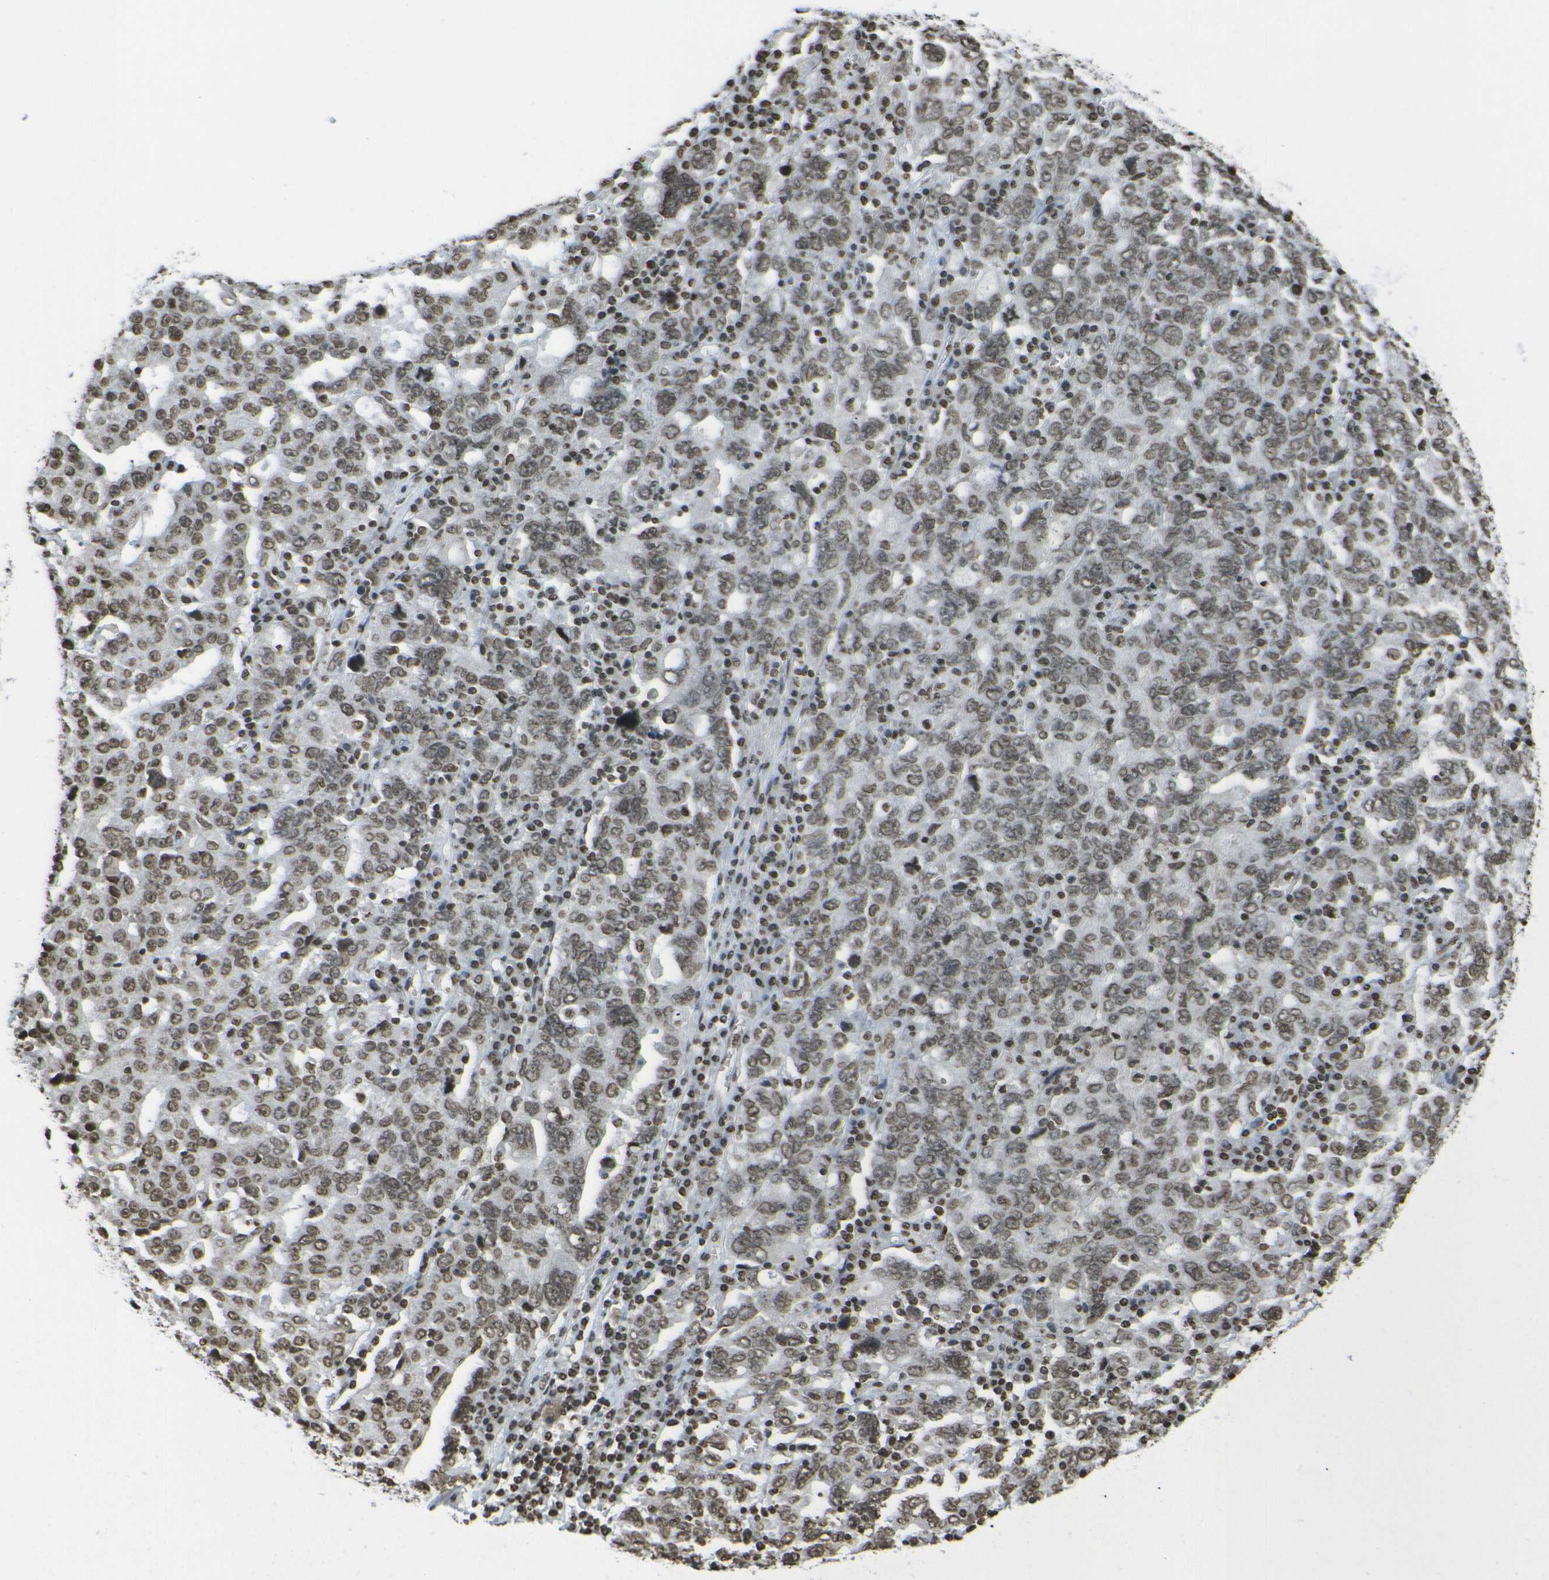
{"staining": {"intensity": "moderate", "quantity": ">75%", "location": "nuclear"}, "tissue": "ovarian cancer", "cell_type": "Tumor cells", "image_type": "cancer", "snomed": [{"axis": "morphology", "description": "Carcinoma, endometroid"}, {"axis": "topography", "description": "Ovary"}], "caption": "Immunohistochemistry histopathology image of endometroid carcinoma (ovarian) stained for a protein (brown), which reveals medium levels of moderate nuclear positivity in approximately >75% of tumor cells.", "gene": "H4C16", "patient": {"sex": "female", "age": 62}}